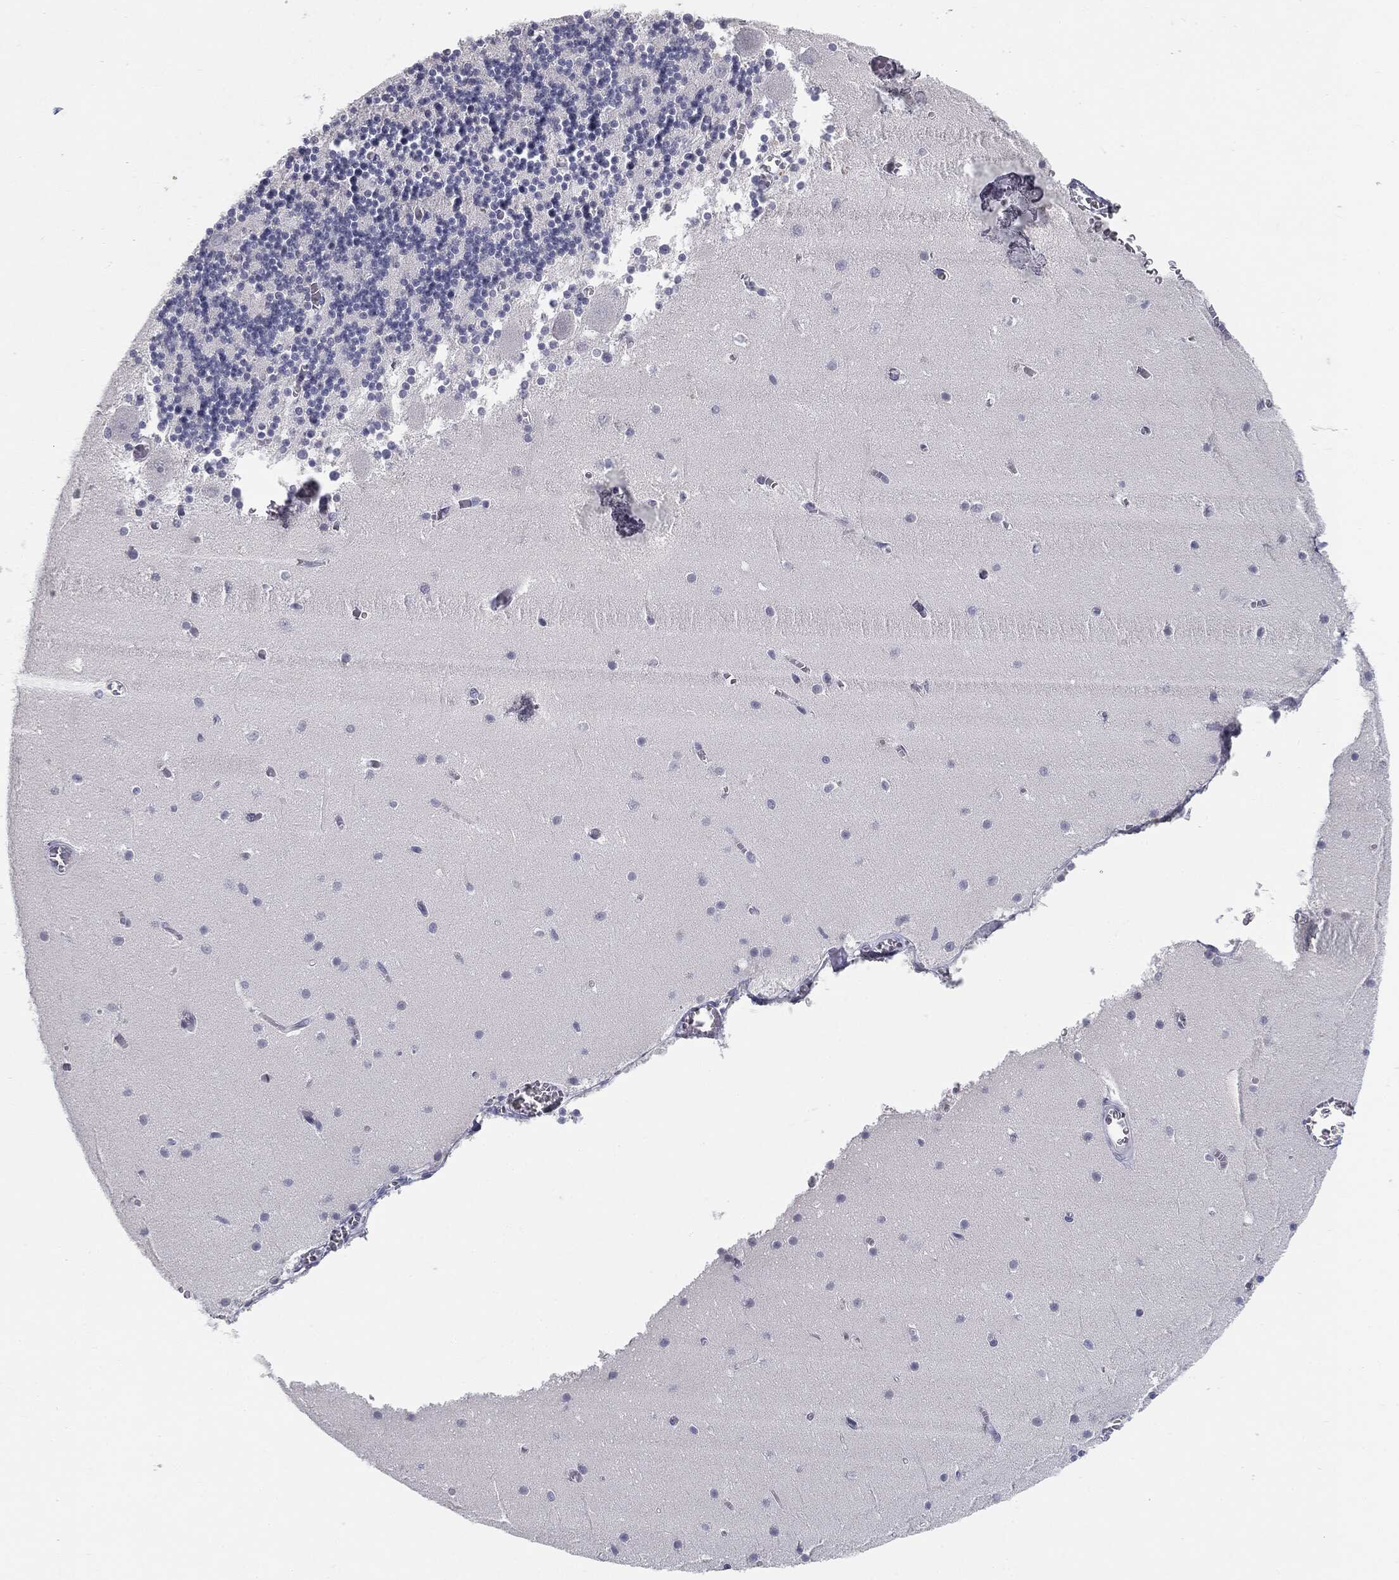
{"staining": {"intensity": "negative", "quantity": "none", "location": "none"}, "tissue": "cerebellum", "cell_type": "Cells in granular layer", "image_type": "normal", "snomed": [{"axis": "morphology", "description": "Normal tissue, NOS"}, {"axis": "topography", "description": "Cerebellum"}], "caption": "An IHC histopathology image of normal cerebellum is shown. There is no staining in cells in granular layer of cerebellum.", "gene": "MUC1", "patient": {"sex": "female", "age": 28}}